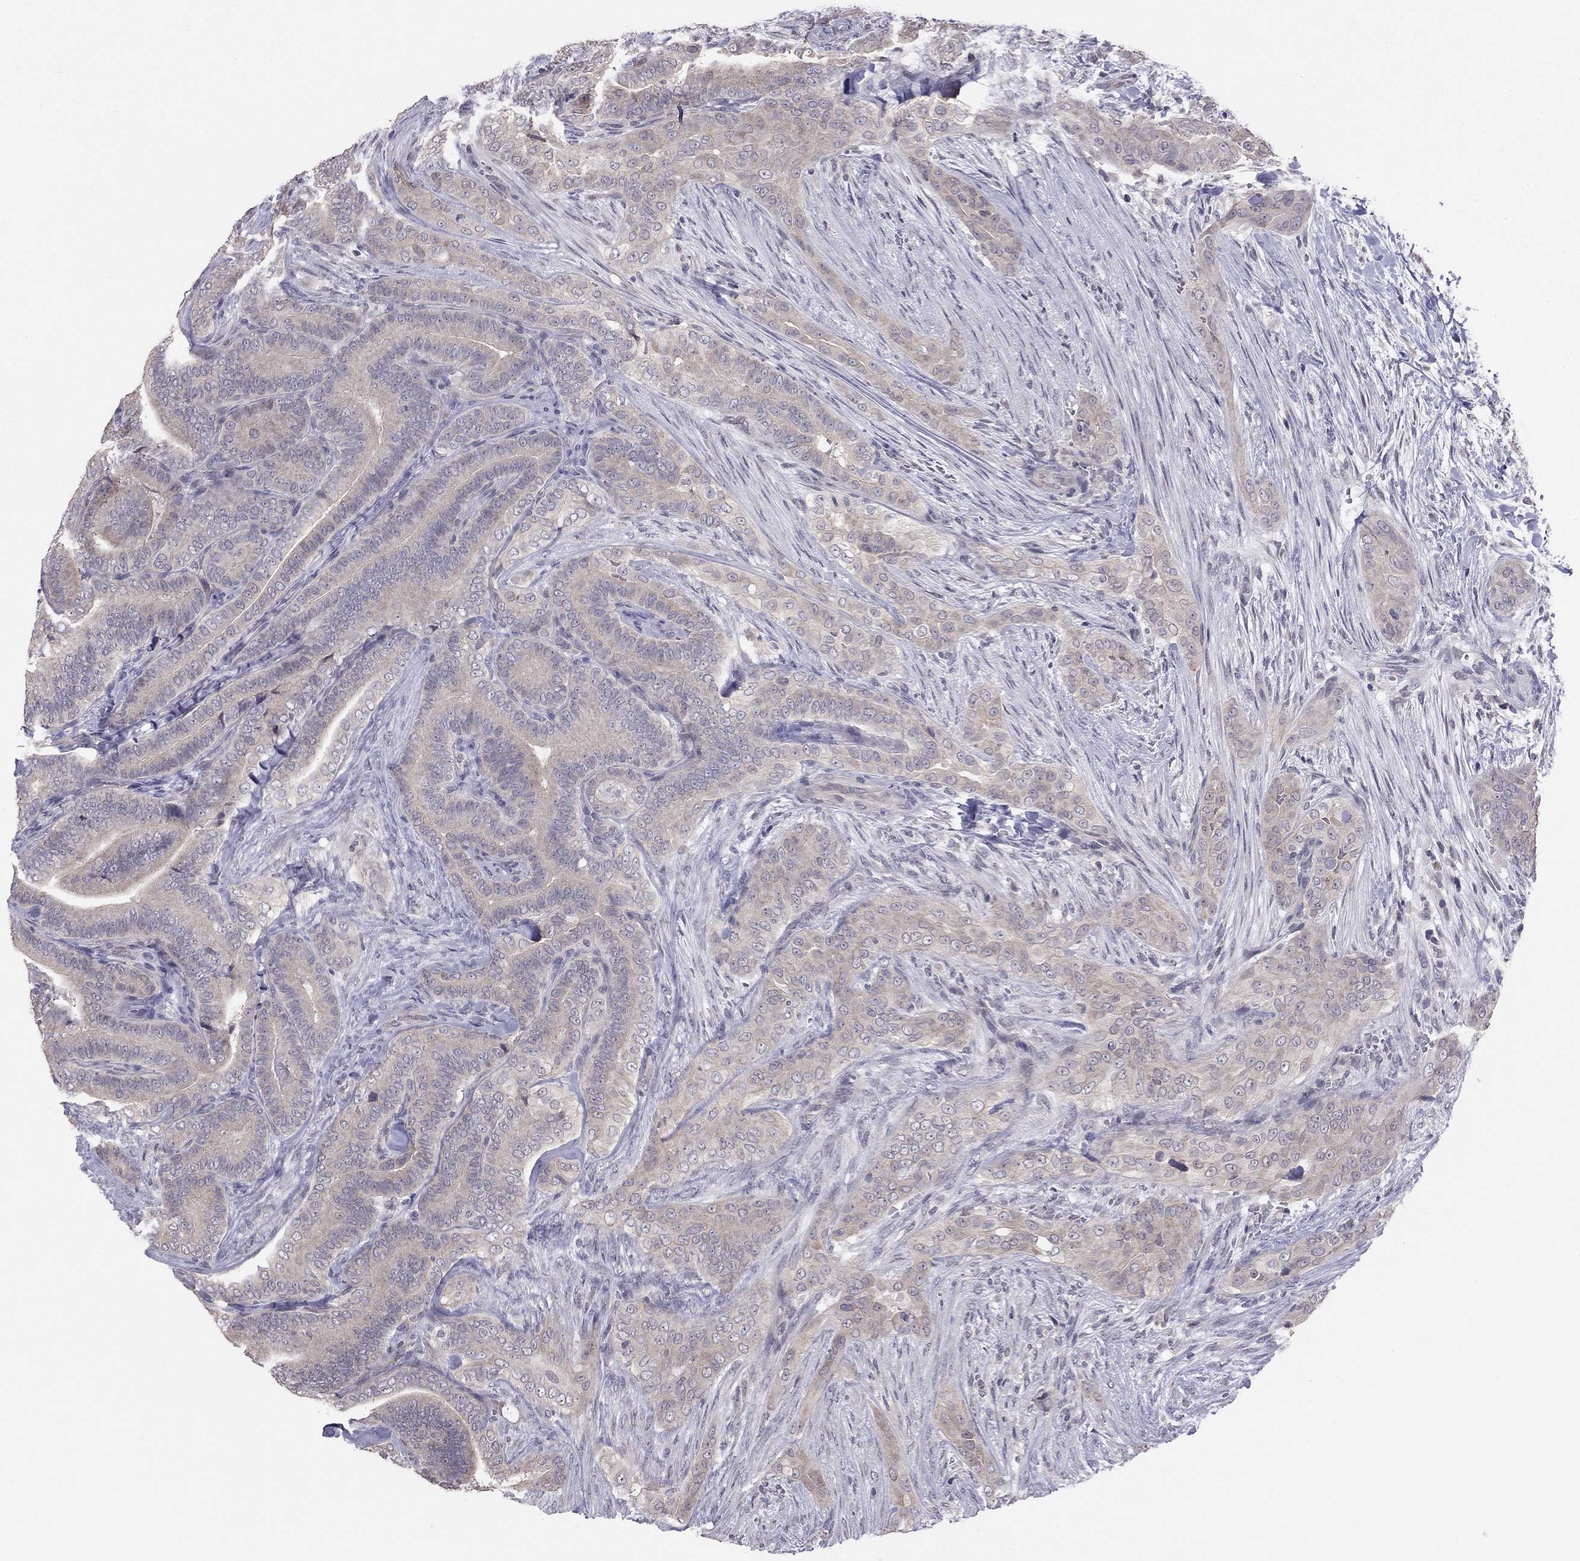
{"staining": {"intensity": "weak", "quantity": "25%-75%", "location": "cytoplasmic/membranous"}, "tissue": "thyroid cancer", "cell_type": "Tumor cells", "image_type": "cancer", "snomed": [{"axis": "morphology", "description": "Papillary adenocarcinoma, NOS"}, {"axis": "topography", "description": "Thyroid gland"}], "caption": "Thyroid papillary adenocarcinoma stained with DAB immunohistochemistry (IHC) shows low levels of weak cytoplasmic/membranous staining in about 25%-75% of tumor cells.", "gene": "HSF2BP", "patient": {"sex": "male", "age": 61}}